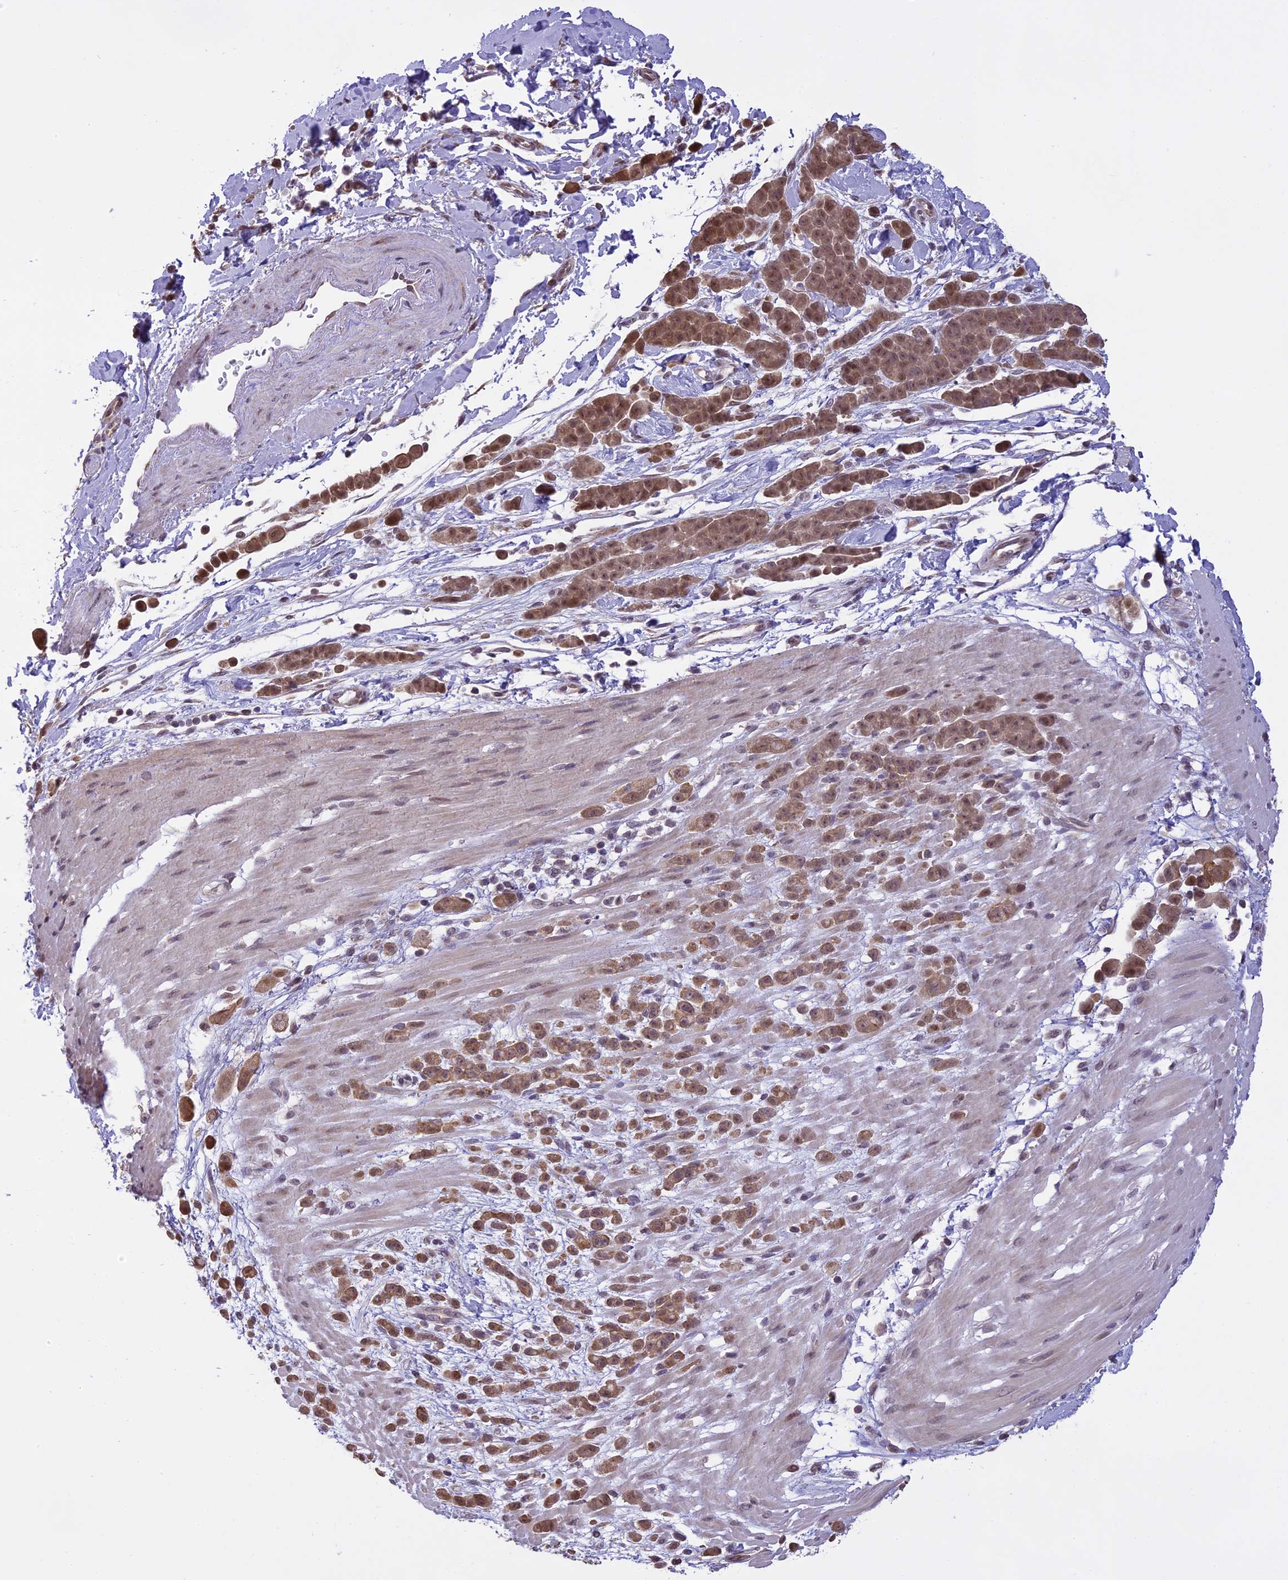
{"staining": {"intensity": "moderate", "quantity": ">75%", "location": "cytoplasmic/membranous,nuclear"}, "tissue": "pancreatic cancer", "cell_type": "Tumor cells", "image_type": "cancer", "snomed": [{"axis": "morphology", "description": "Normal tissue, NOS"}, {"axis": "morphology", "description": "Adenocarcinoma, NOS"}, {"axis": "topography", "description": "Pancreas"}], "caption": "The micrograph reveals immunohistochemical staining of pancreatic adenocarcinoma. There is moderate cytoplasmic/membranous and nuclear staining is appreciated in about >75% of tumor cells.", "gene": "TIGD7", "patient": {"sex": "female", "age": 64}}